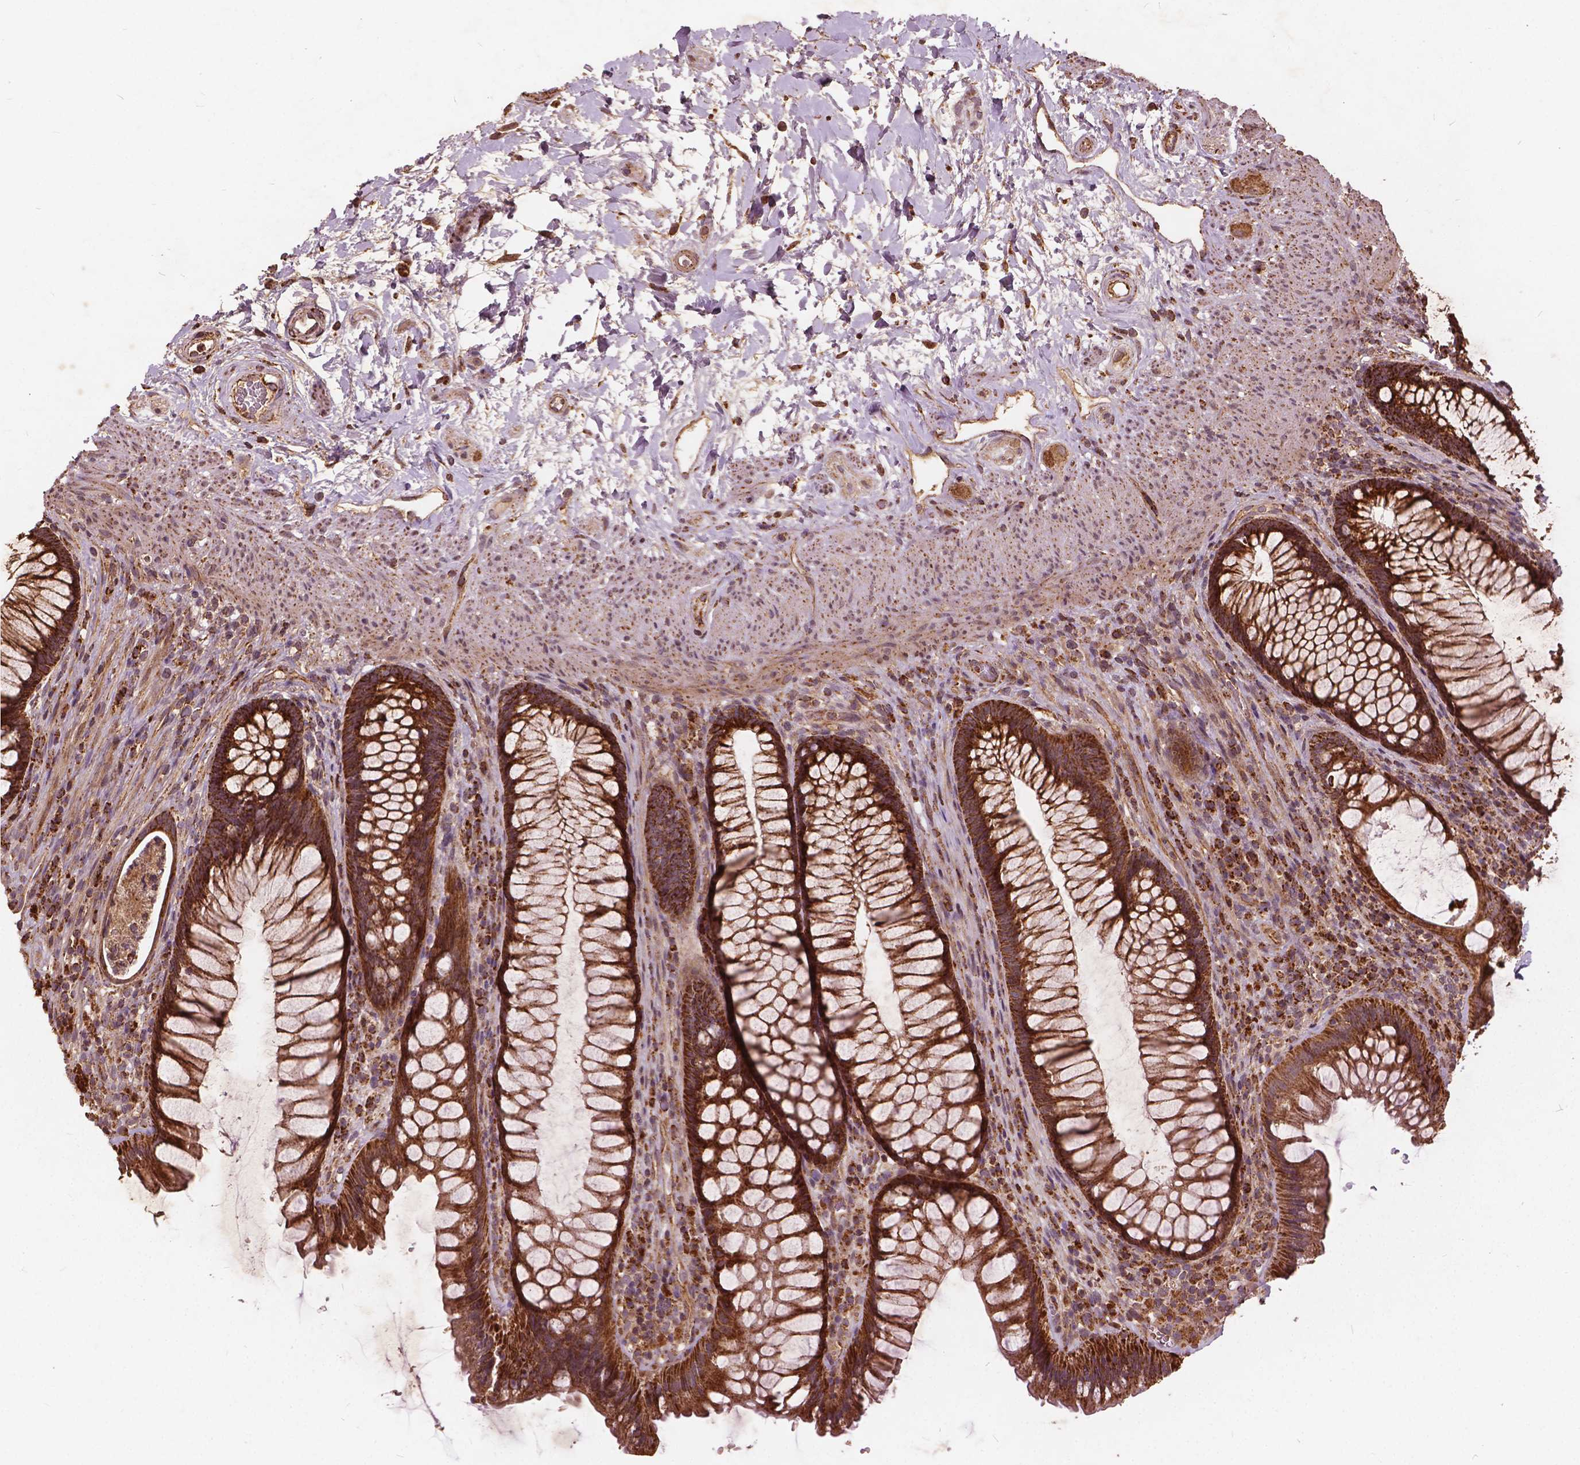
{"staining": {"intensity": "strong", "quantity": ">75%", "location": "cytoplasmic/membranous"}, "tissue": "rectum", "cell_type": "Glandular cells", "image_type": "normal", "snomed": [{"axis": "morphology", "description": "Normal tissue, NOS"}, {"axis": "topography", "description": "Smooth muscle"}, {"axis": "topography", "description": "Rectum"}], "caption": "Immunohistochemistry (IHC) photomicrograph of unremarkable rectum: rectum stained using immunohistochemistry demonstrates high levels of strong protein expression localized specifically in the cytoplasmic/membranous of glandular cells, appearing as a cytoplasmic/membranous brown color.", "gene": "UBXN2A", "patient": {"sex": "male", "age": 53}}